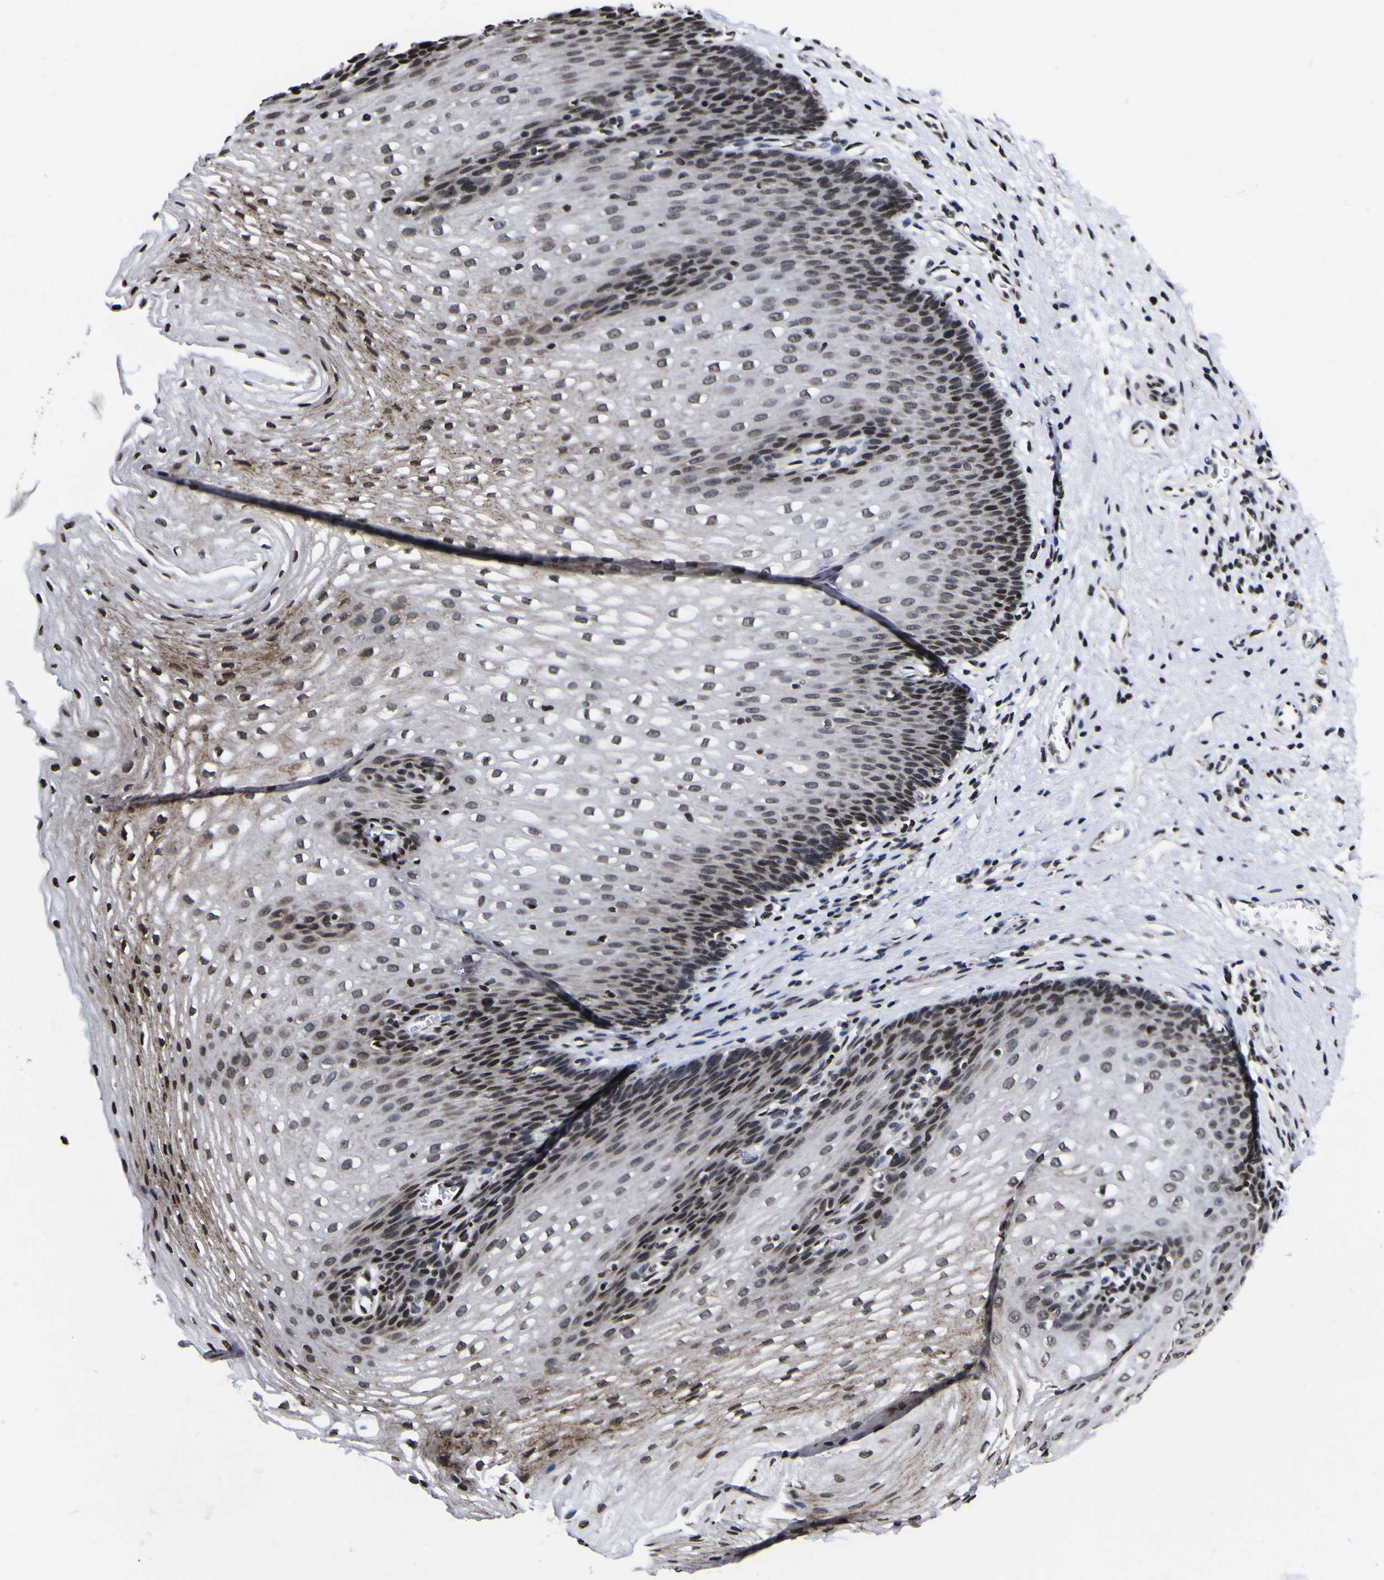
{"staining": {"intensity": "strong", "quantity": ">75%", "location": "nuclear"}, "tissue": "esophagus", "cell_type": "Squamous epithelial cells", "image_type": "normal", "snomed": [{"axis": "morphology", "description": "Normal tissue, NOS"}, {"axis": "topography", "description": "Esophagus"}], "caption": "High-magnification brightfield microscopy of benign esophagus stained with DAB (3,3'-diaminobenzidine) (brown) and counterstained with hematoxylin (blue). squamous epithelial cells exhibit strong nuclear staining is seen in approximately>75% of cells.", "gene": "PIAS1", "patient": {"sex": "male", "age": 48}}